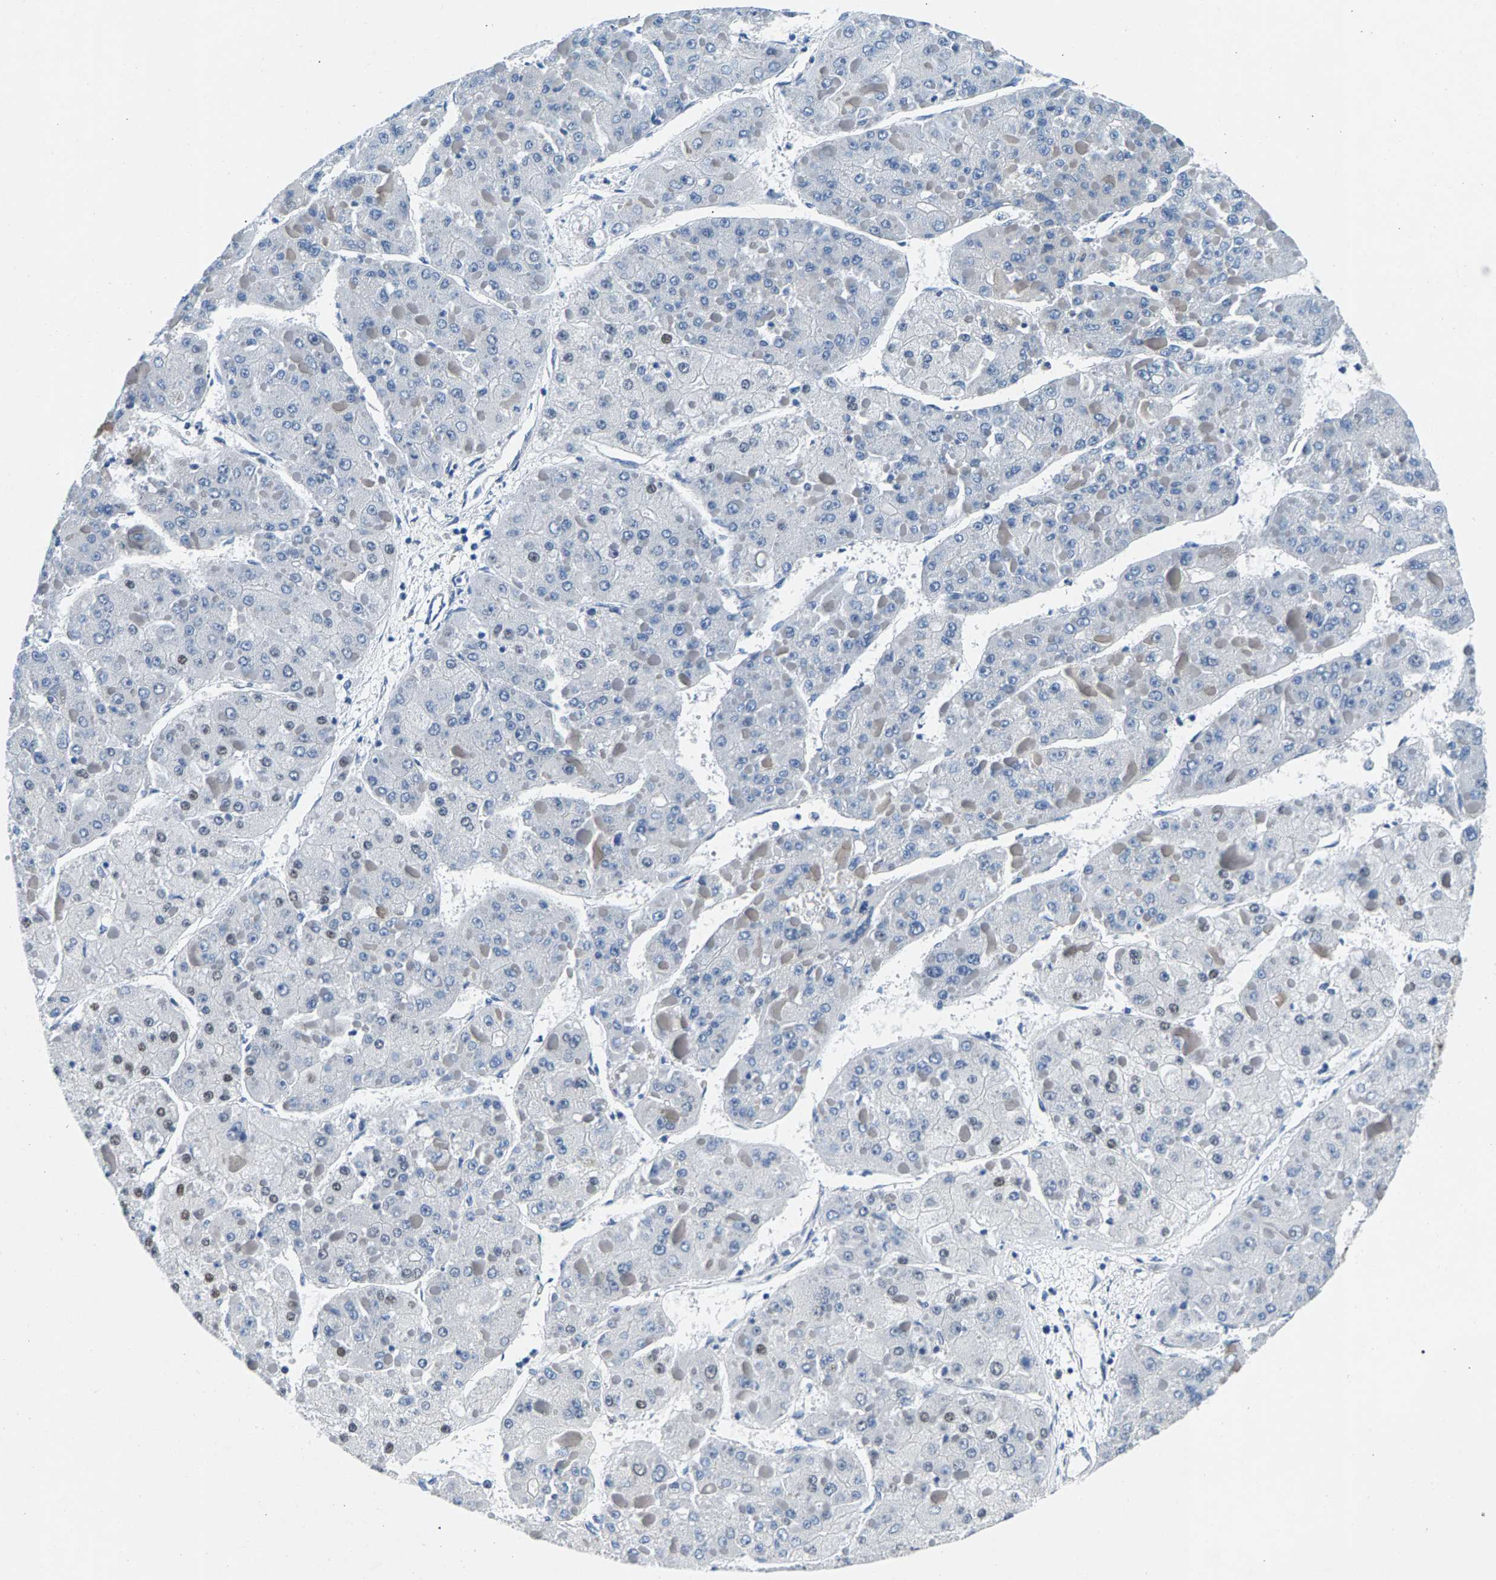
{"staining": {"intensity": "negative", "quantity": "none", "location": "none"}, "tissue": "liver cancer", "cell_type": "Tumor cells", "image_type": "cancer", "snomed": [{"axis": "morphology", "description": "Carcinoma, Hepatocellular, NOS"}, {"axis": "topography", "description": "Liver"}], "caption": "High magnification brightfield microscopy of liver hepatocellular carcinoma stained with DAB (brown) and counterstained with hematoxylin (blue): tumor cells show no significant positivity. (Brightfield microscopy of DAB (3,3'-diaminobenzidine) immunohistochemistry (IHC) at high magnification).", "gene": "ATF2", "patient": {"sex": "female", "age": 73}}